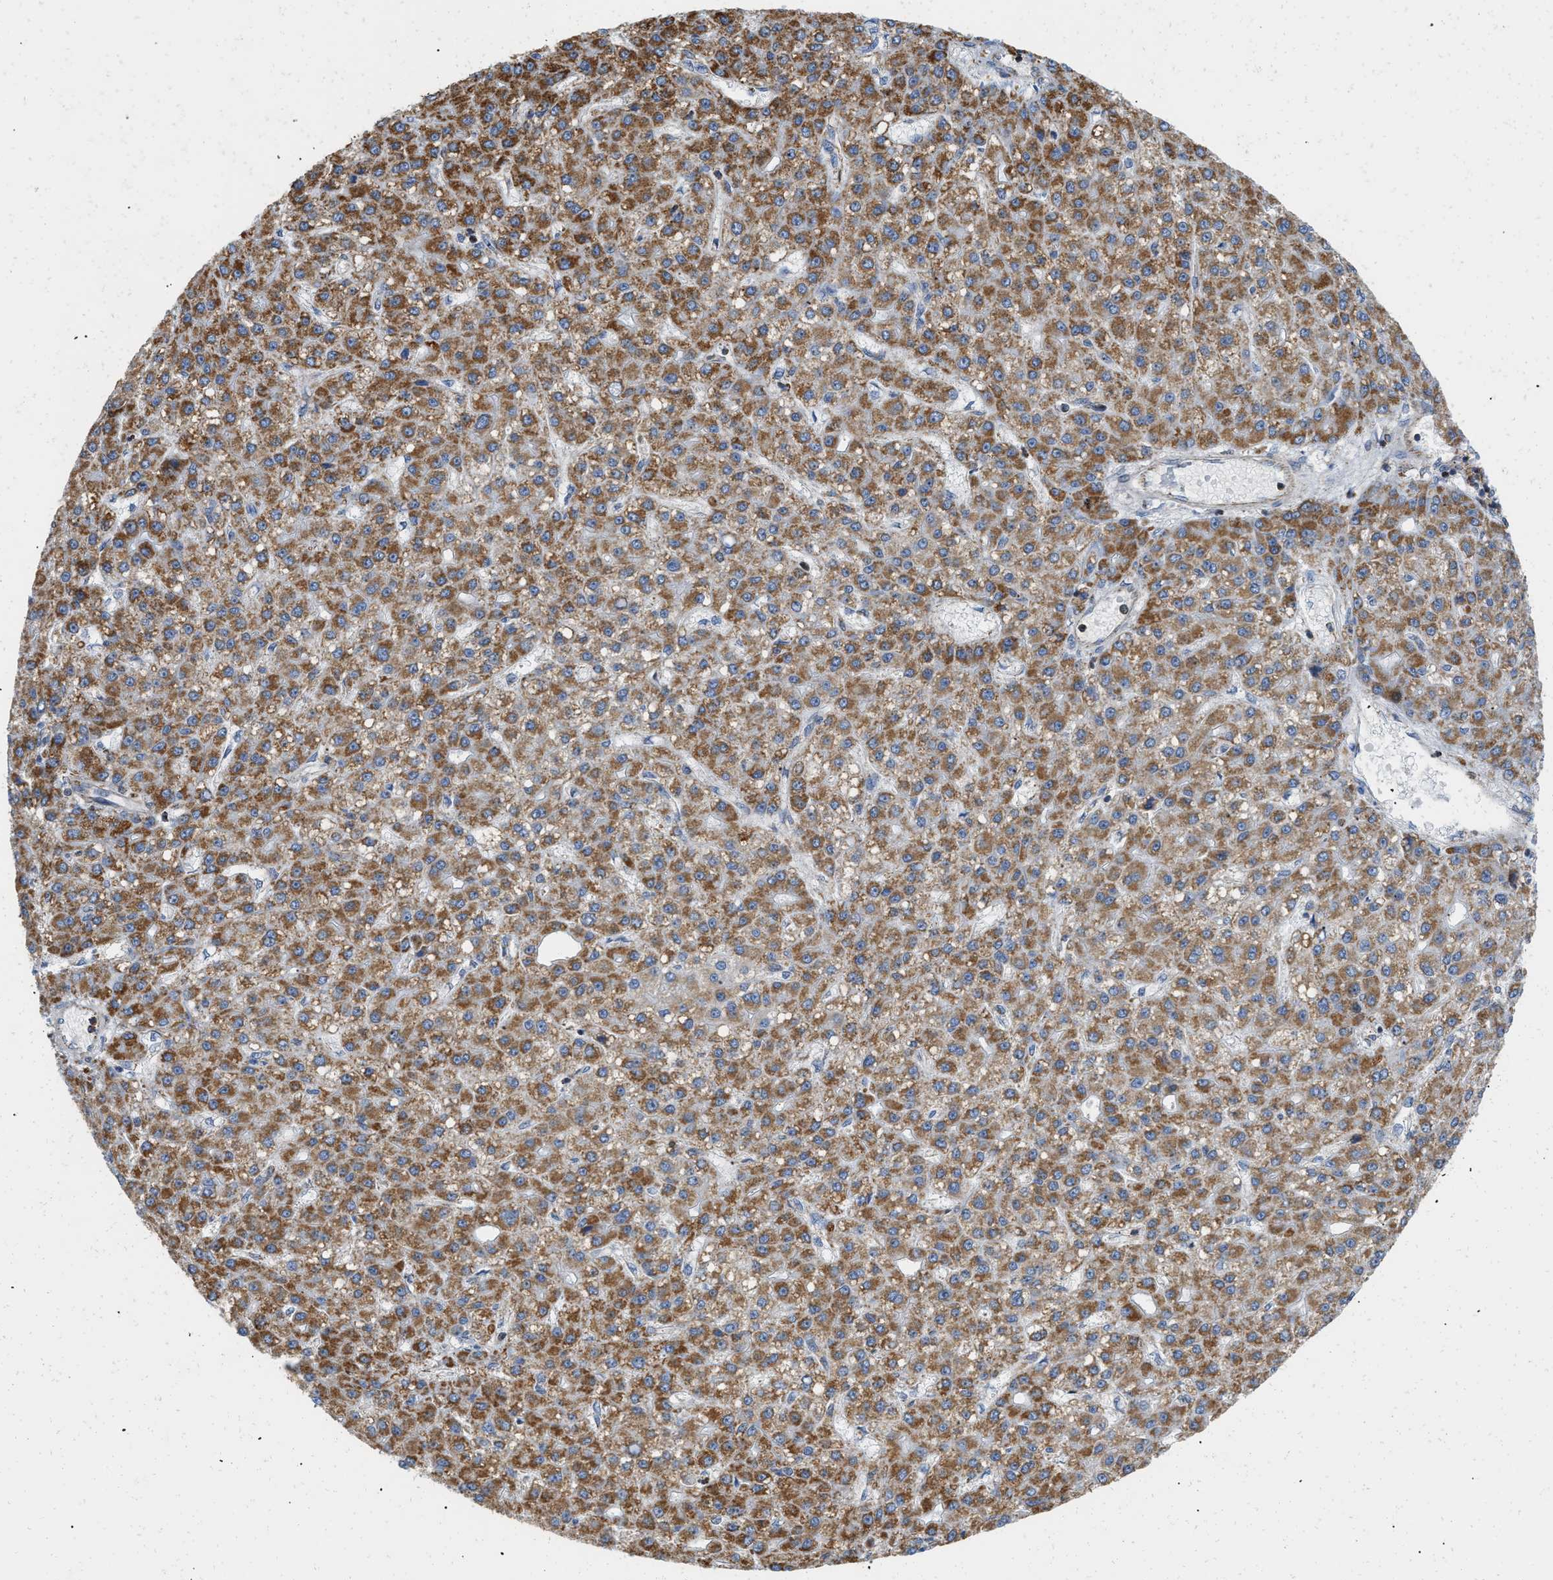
{"staining": {"intensity": "moderate", "quantity": ">75%", "location": "cytoplasmic/membranous"}, "tissue": "liver cancer", "cell_type": "Tumor cells", "image_type": "cancer", "snomed": [{"axis": "morphology", "description": "Carcinoma, Hepatocellular, NOS"}, {"axis": "topography", "description": "Liver"}], "caption": "Tumor cells exhibit moderate cytoplasmic/membranous staining in approximately >75% of cells in liver cancer.", "gene": "GRB10", "patient": {"sex": "male", "age": 67}}